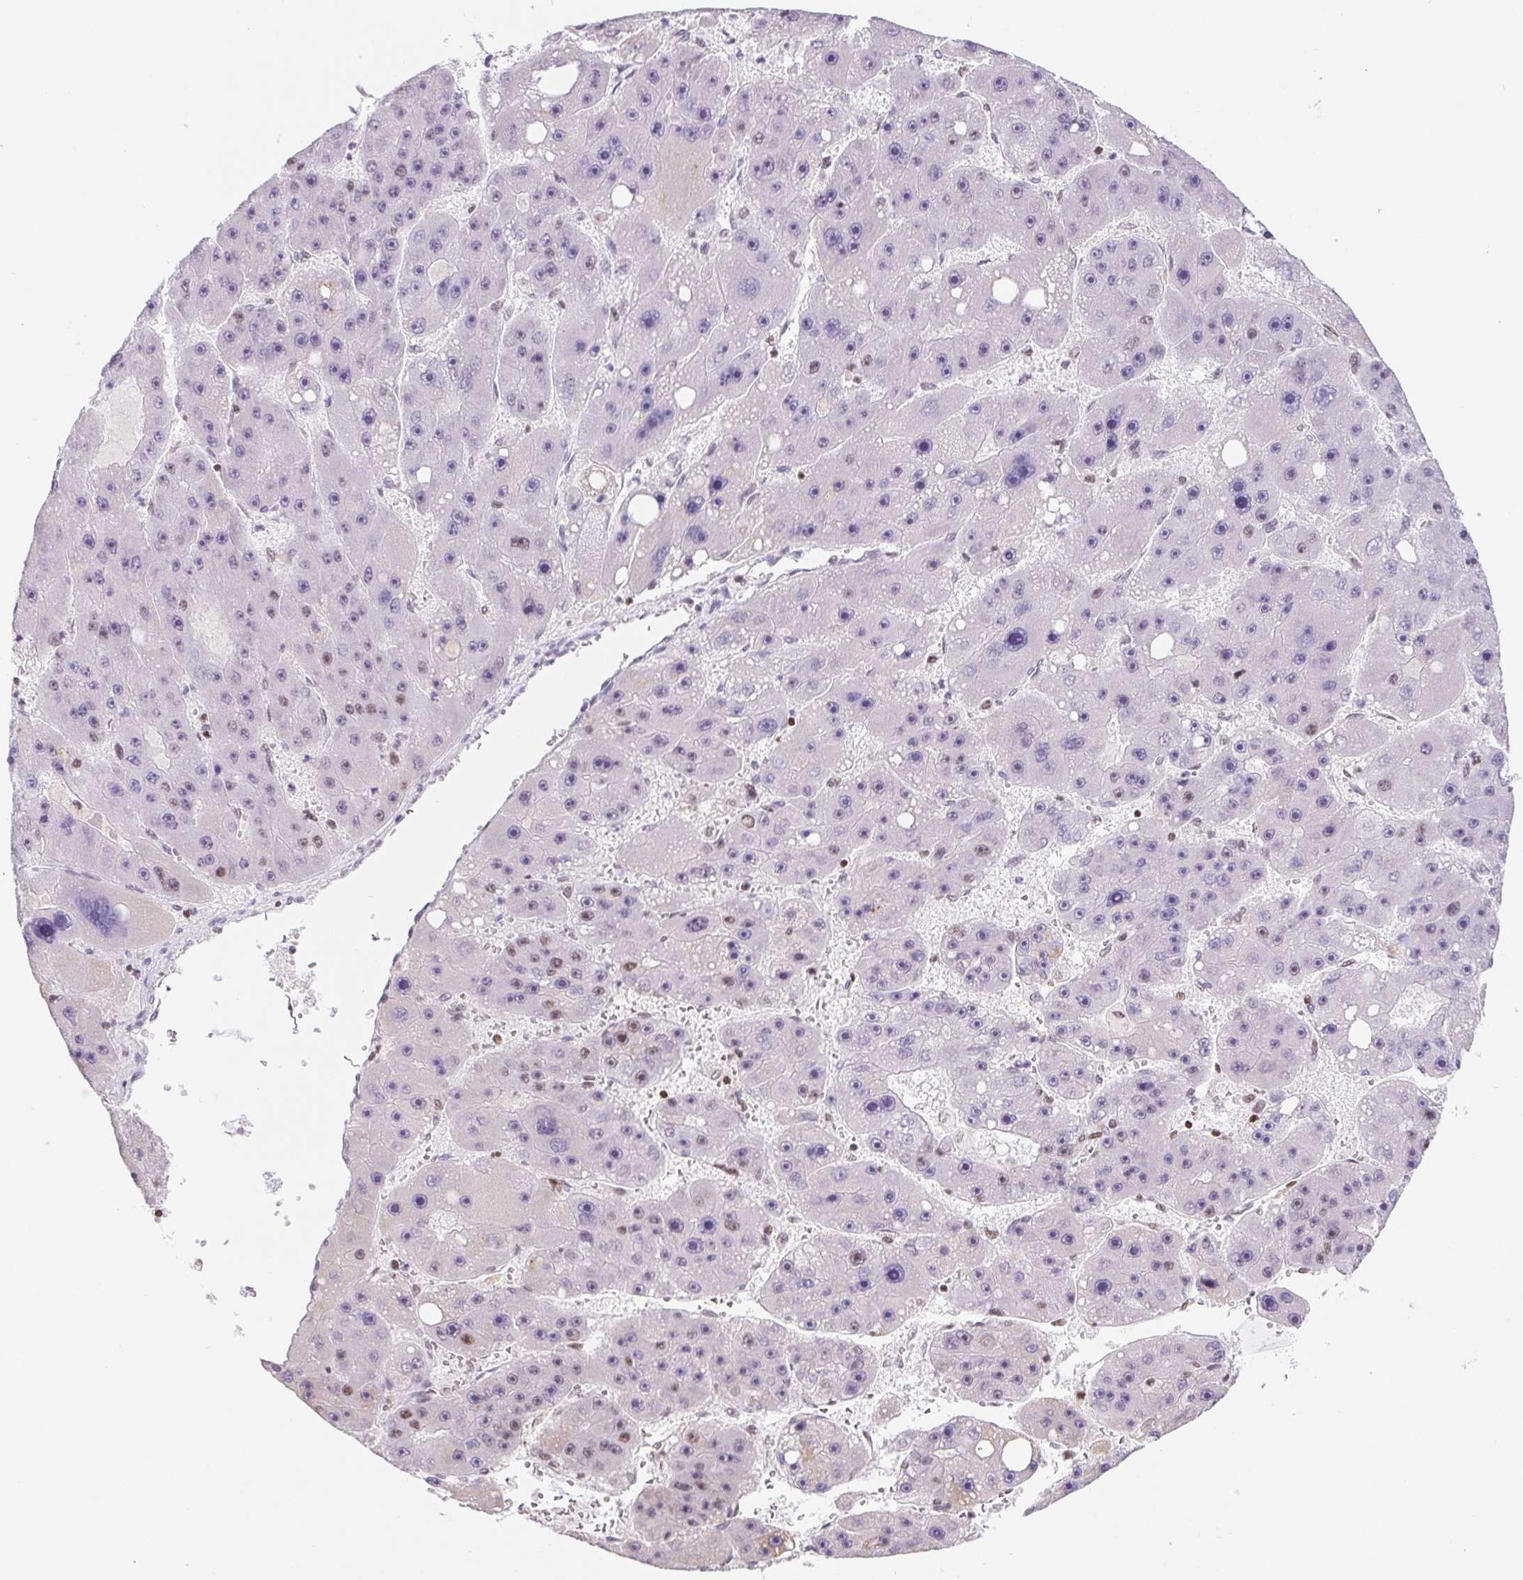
{"staining": {"intensity": "negative", "quantity": "none", "location": "none"}, "tissue": "liver cancer", "cell_type": "Tumor cells", "image_type": "cancer", "snomed": [{"axis": "morphology", "description": "Carcinoma, Hepatocellular, NOS"}, {"axis": "topography", "description": "Liver"}], "caption": "This is an immunohistochemistry image of liver cancer. There is no staining in tumor cells.", "gene": "POLD3", "patient": {"sex": "female", "age": 61}}